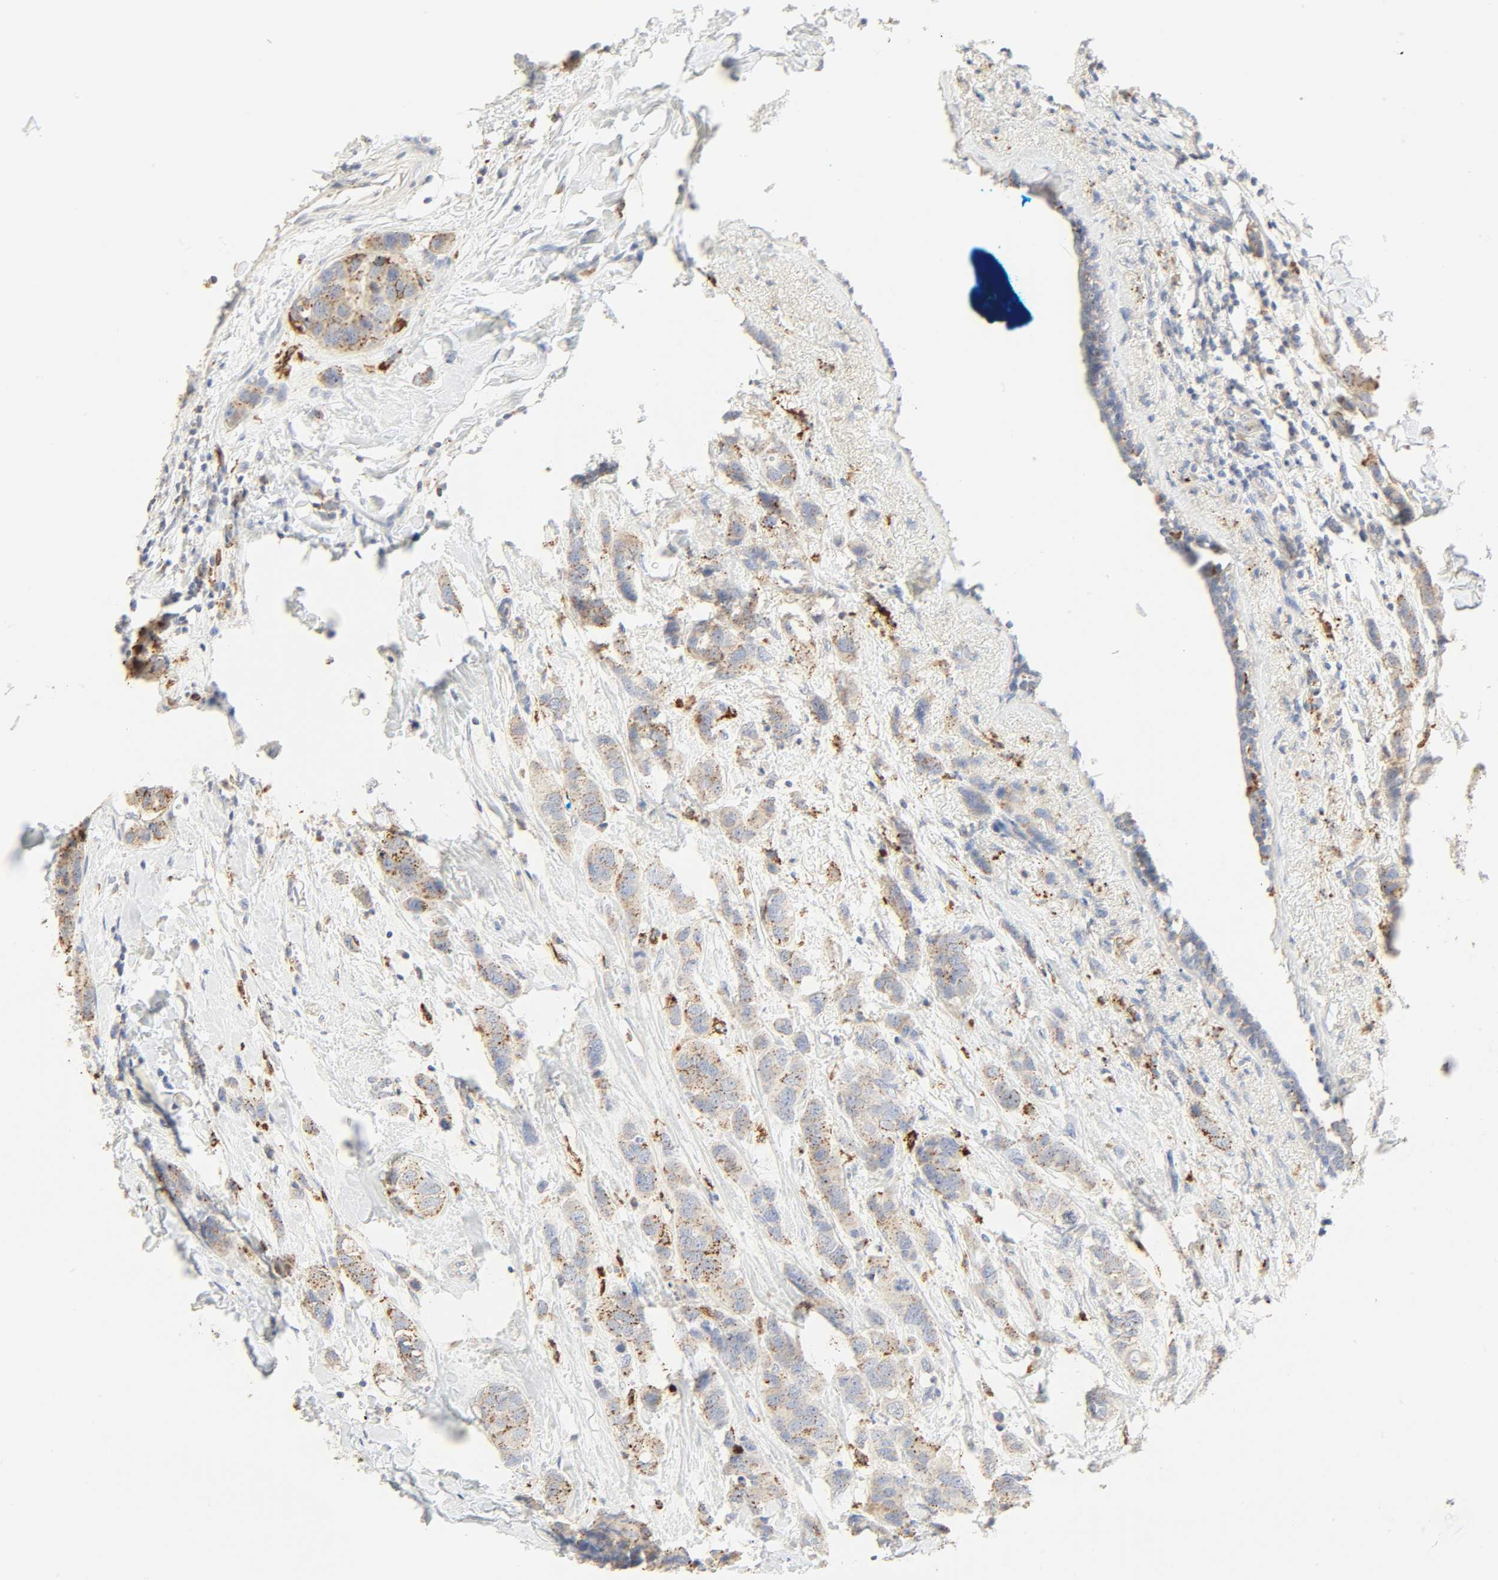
{"staining": {"intensity": "moderate", "quantity": ">75%", "location": "cytoplasmic/membranous"}, "tissue": "breast cancer", "cell_type": "Tumor cells", "image_type": "cancer", "snomed": [{"axis": "morphology", "description": "Normal tissue, NOS"}, {"axis": "morphology", "description": "Duct carcinoma"}, {"axis": "topography", "description": "Breast"}], "caption": "A brown stain highlights moderate cytoplasmic/membranous positivity of a protein in human breast cancer (intraductal carcinoma) tumor cells. (DAB (3,3'-diaminobenzidine) IHC with brightfield microscopy, high magnification).", "gene": "CAMK2A", "patient": {"sex": "female", "age": 50}}